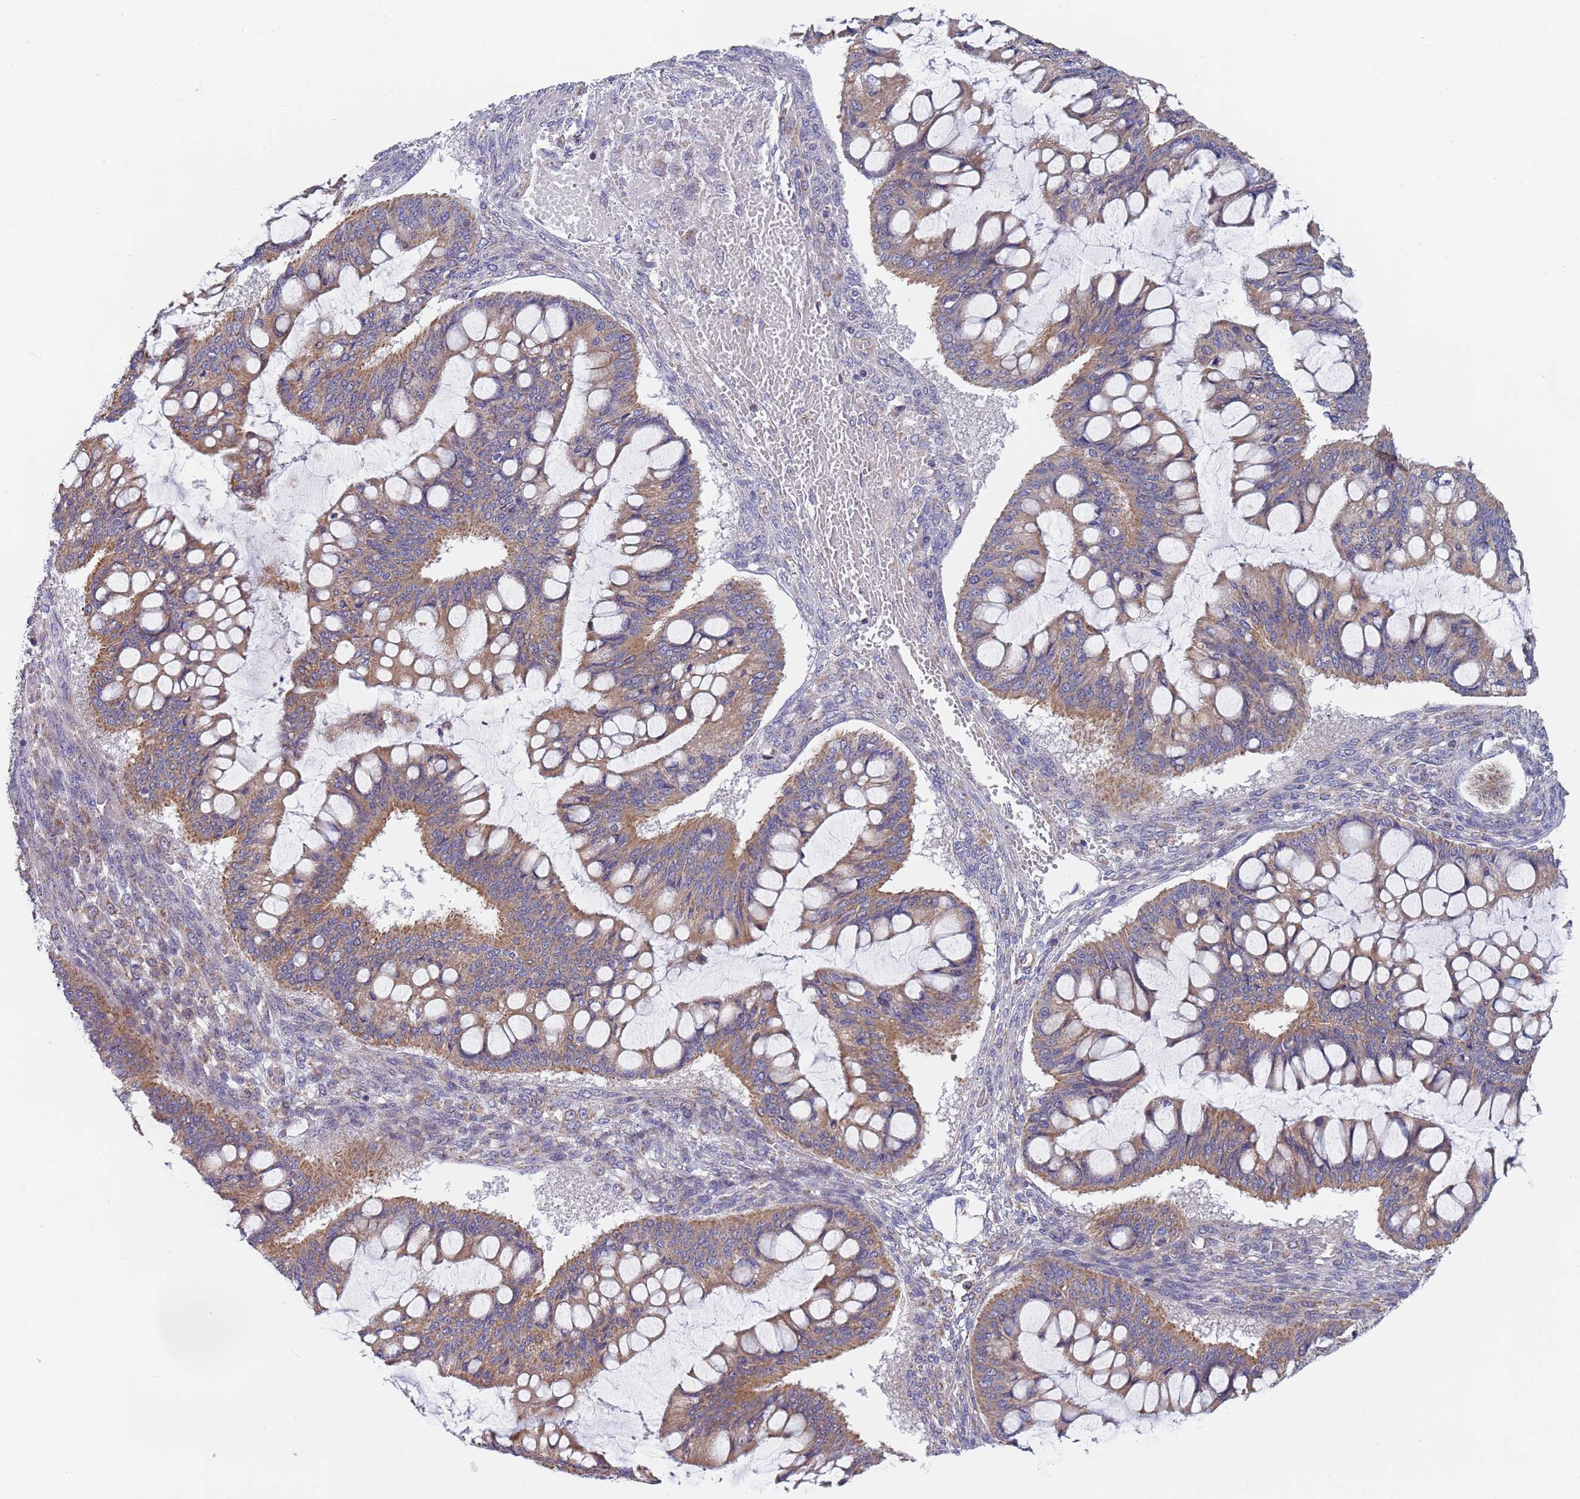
{"staining": {"intensity": "moderate", "quantity": ">75%", "location": "cytoplasmic/membranous"}, "tissue": "ovarian cancer", "cell_type": "Tumor cells", "image_type": "cancer", "snomed": [{"axis": "morphology", "description": "Cystadenocarcinoma, mucinous, NOS"}, {"axis": "topography", "description": "Ovary"}], "caption": "The photomicrograph demonstrates staining of ovarian cancer (mucinous cystadenocarcinoma), revealing moderate cytoplasmic/membranous protein staining (brown color) within tumor cells. (IHC, brightfield microscopy, high magnification).", "gene": "PWWP3A", "patient": {"sex": "female", "age": 73}}